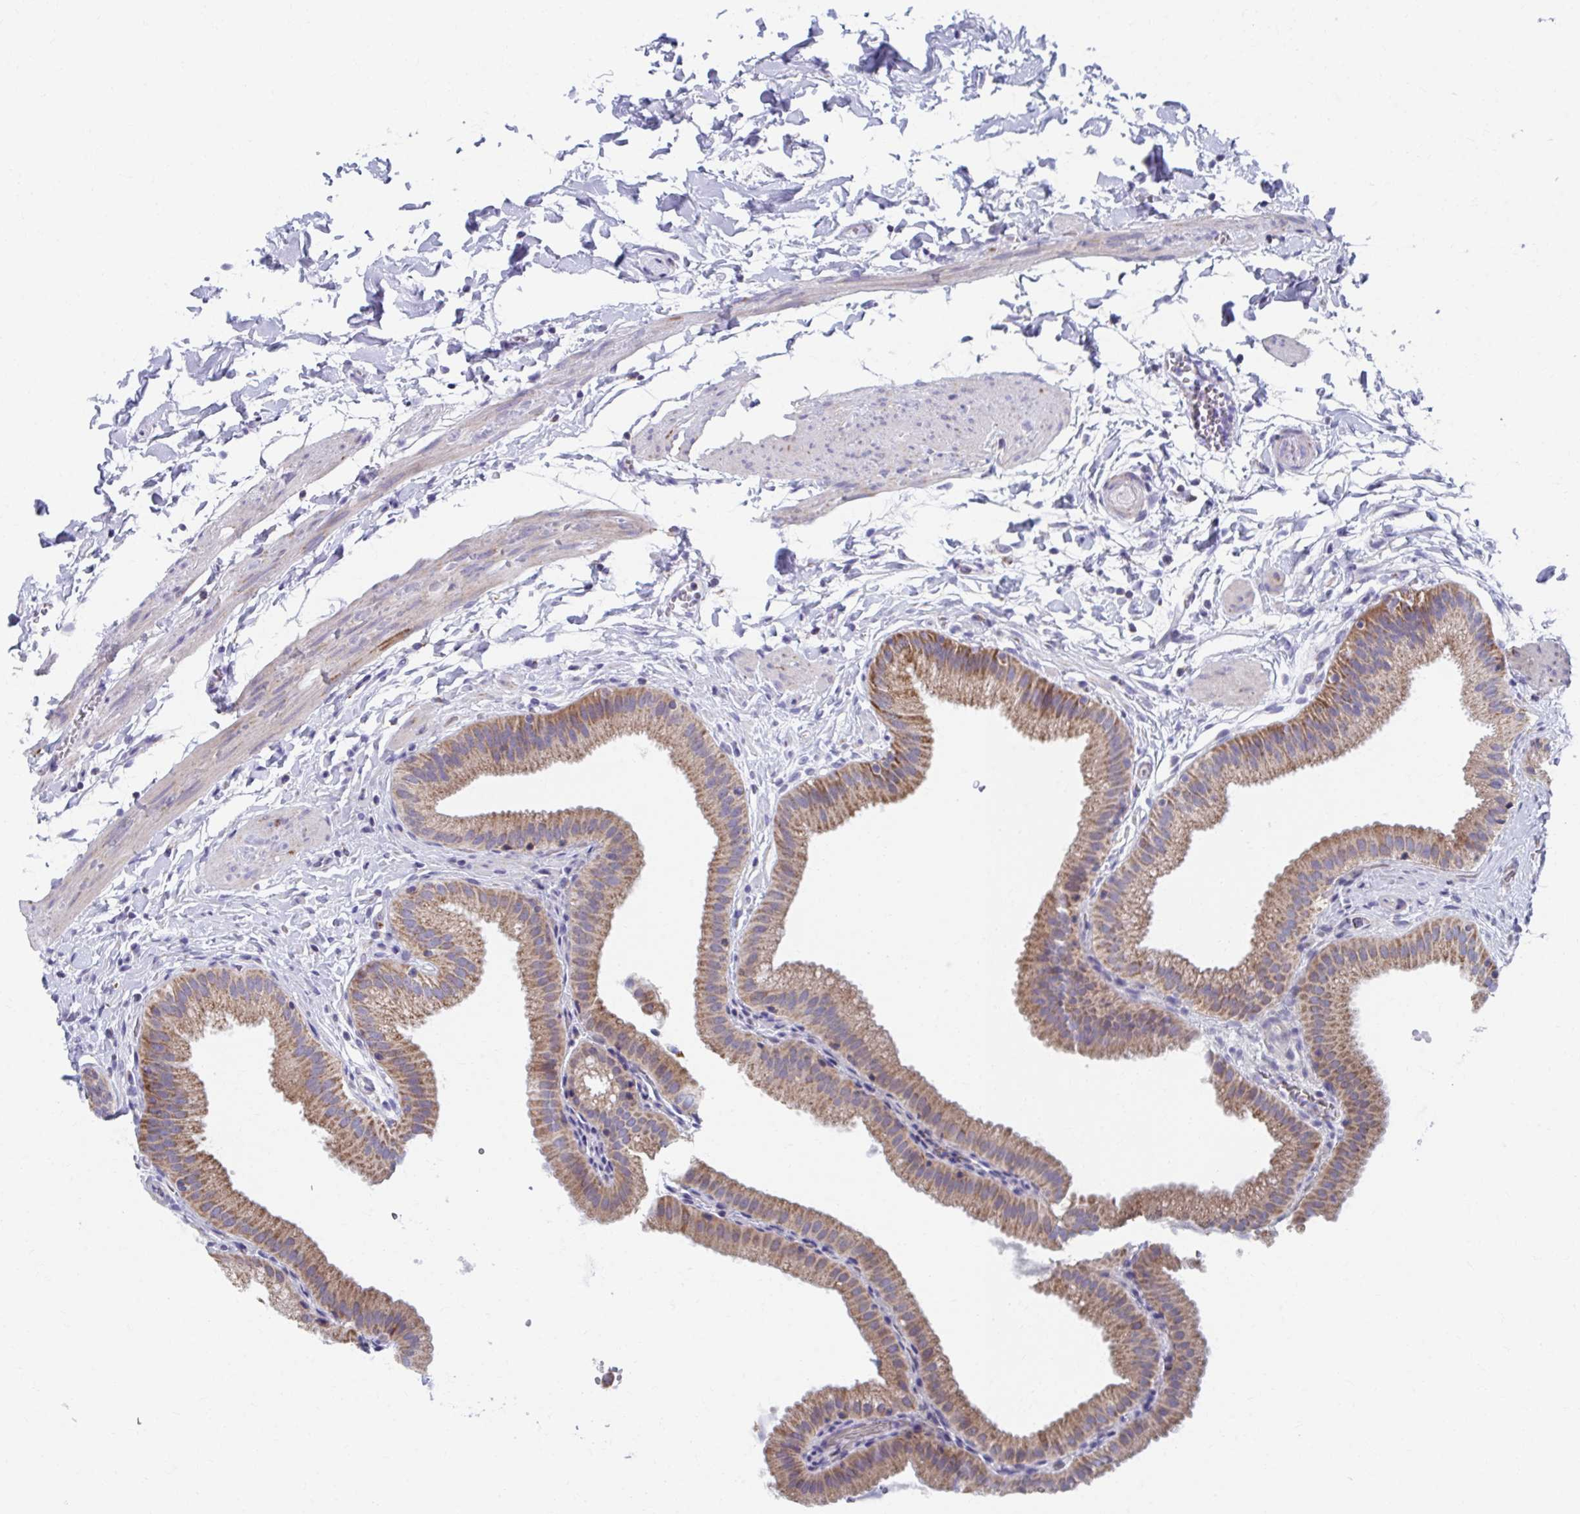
{"staining": {"intensity": "moderate", "quantity": ">75%", "location": "cytoplasmic/membranous"}, "tissue": "gallbladder", "cell_type": "Glandular cells", "image_type": "normal", "snomed": [{"axis": "morphology", "description": "Normal tissue, NOS"}, {"axis": "topography", "description": "Gallbladder"}], "caption": "Immunohistochemistry (IHC) of normal human gallbladder demonstrates medium levels of moderate cytoplasmic/membranous staining in approximately >75% of glandular cells. (DAB (3,3'-diaminobenzidine) IHC with brightfield microscopy, high magnification).", "gene": "RCC1L", "patient": {"sex": "female", "age": 63}}